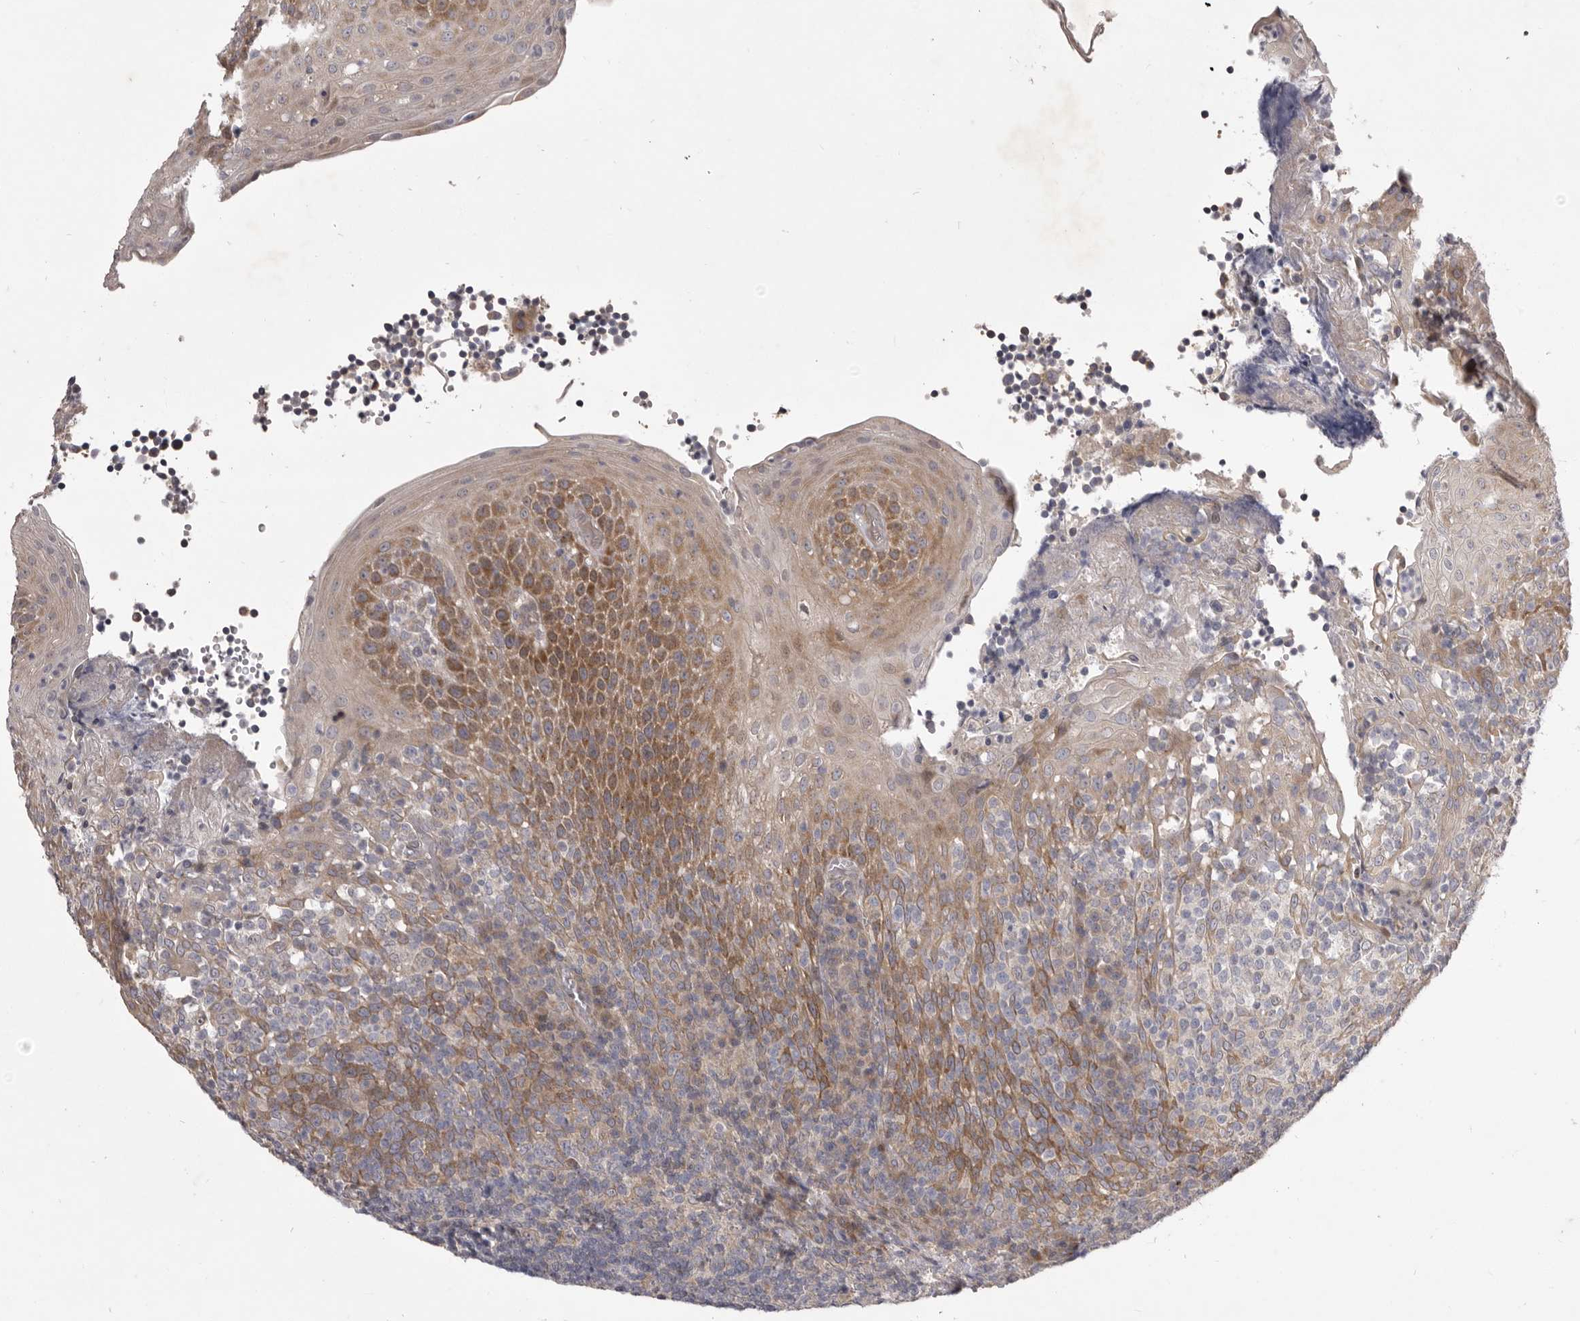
{"staining": {"intensity": "weak", "quantity": "25%-75%", "location": "cytoplasmic/membranous"}, "tissue": "tonsil", "cell_type": "Germinal center cells", "image_type": "normal", "snomed": [{"axis": "morphology", "description": "Normal tissue, NOS"}, {"axis": "topography", "description": "Tonsil"}], "caption": "This is an image of immunohistochemistry staining of normal tonsil, which shows weak expression in the cytoplasmic/membranous of germinal center cells.", "gene": "TBC1D8B", "patient": {"sex": "female", "age": 19}}